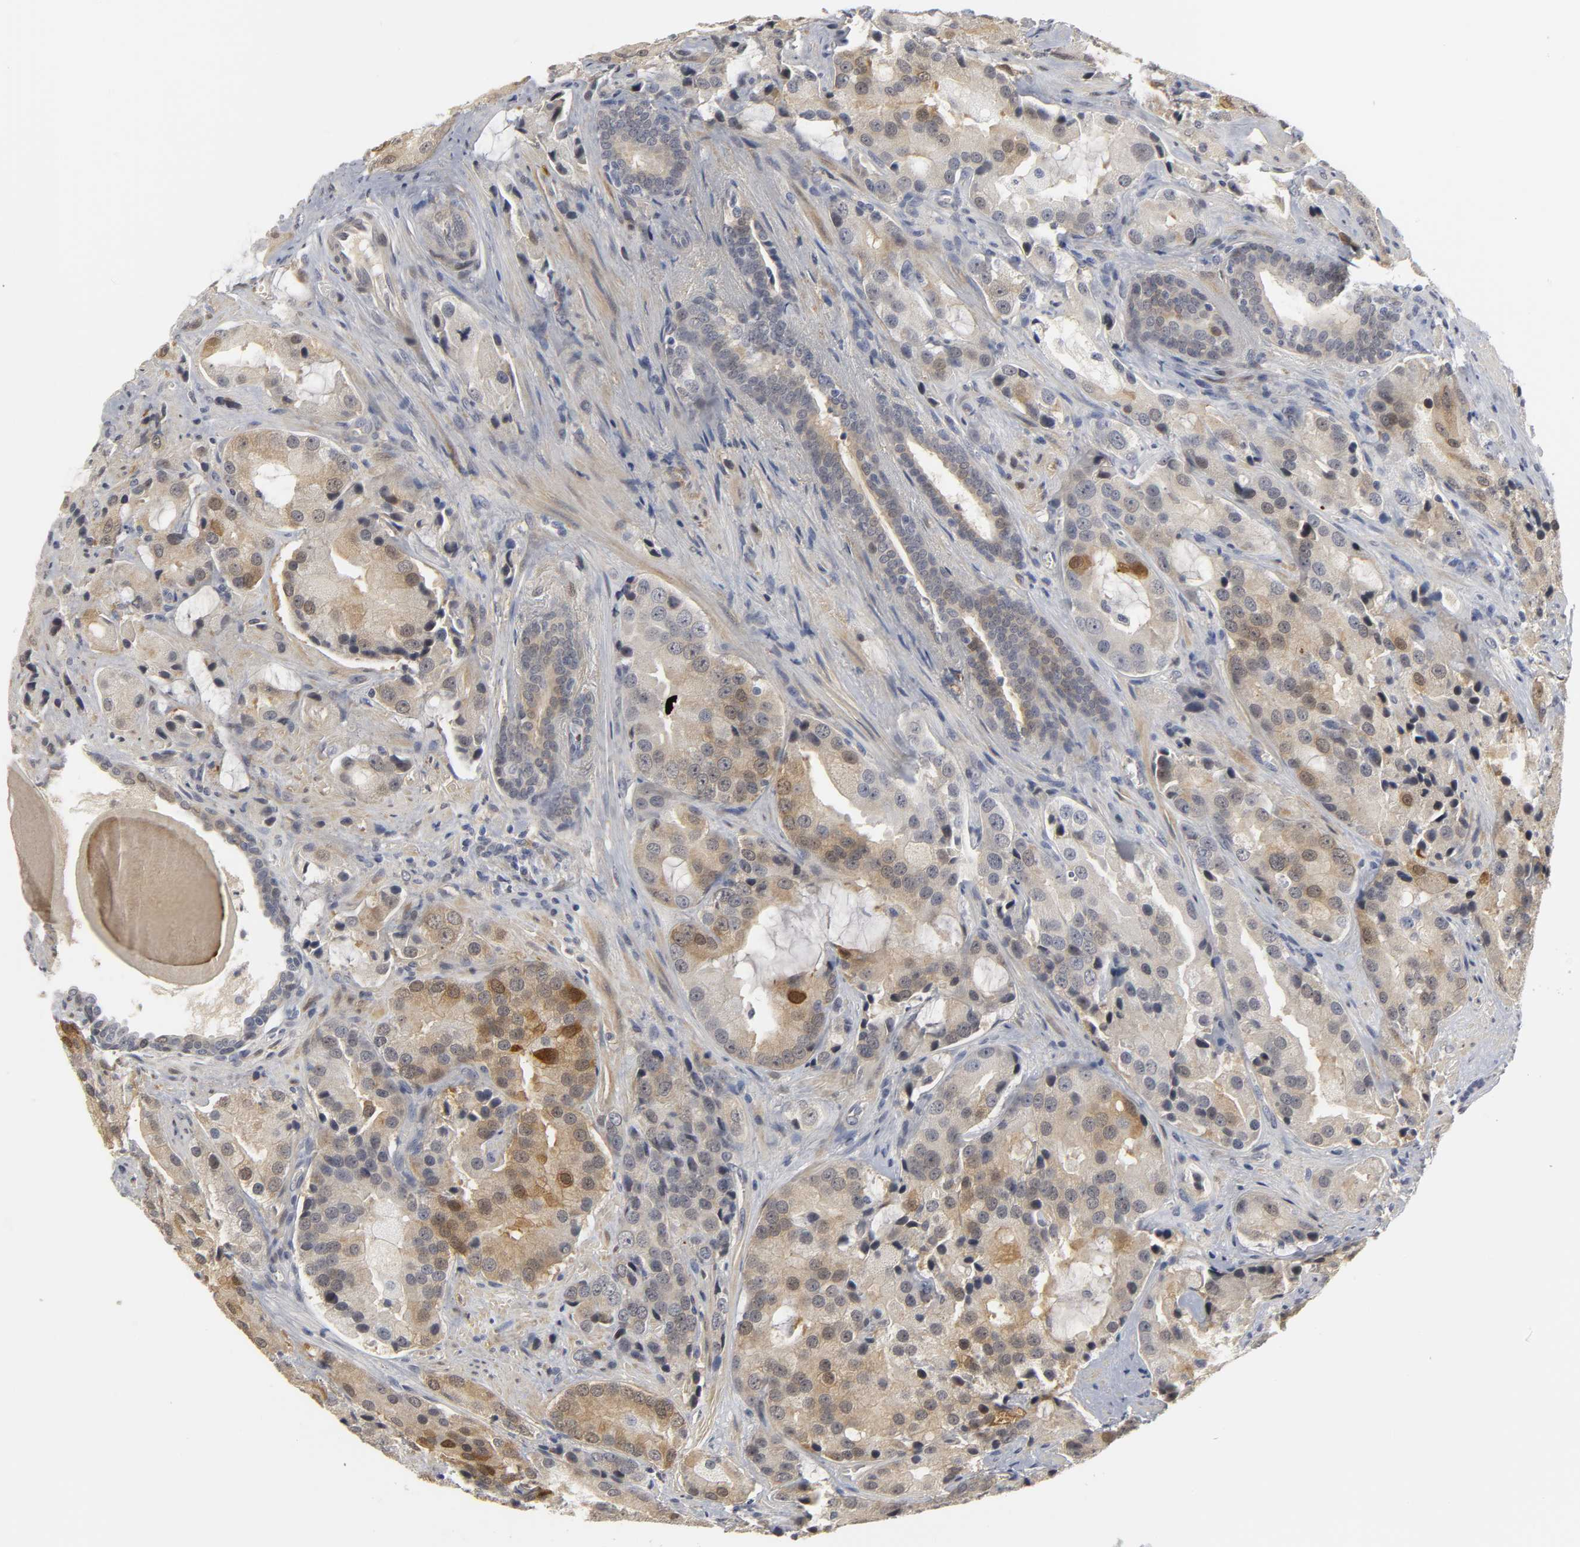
{"staining": {"intensity": "weak", "quantity": ">75%", "location": "cytoplasmic/membranous,nuclear"}, "tissue": "prostate cancer", "cell_type": "Tumor cells", "image_type": "cancer", "snomed": [{"axis": "morphology", "description": "Adenocarcinoma, High grade"}, {"axis": "topography", "description": "Prostate"}], "caption": "This image displays immunohistochemistry (IHC) staining of prostate high-grade adenocarcinoma, with low weak cytoplasmic/membranous and nuclear expression in about >75% of tumor cells.", "gene": "PDLIM3", "patient": {"sex": "male", "age": 70}}